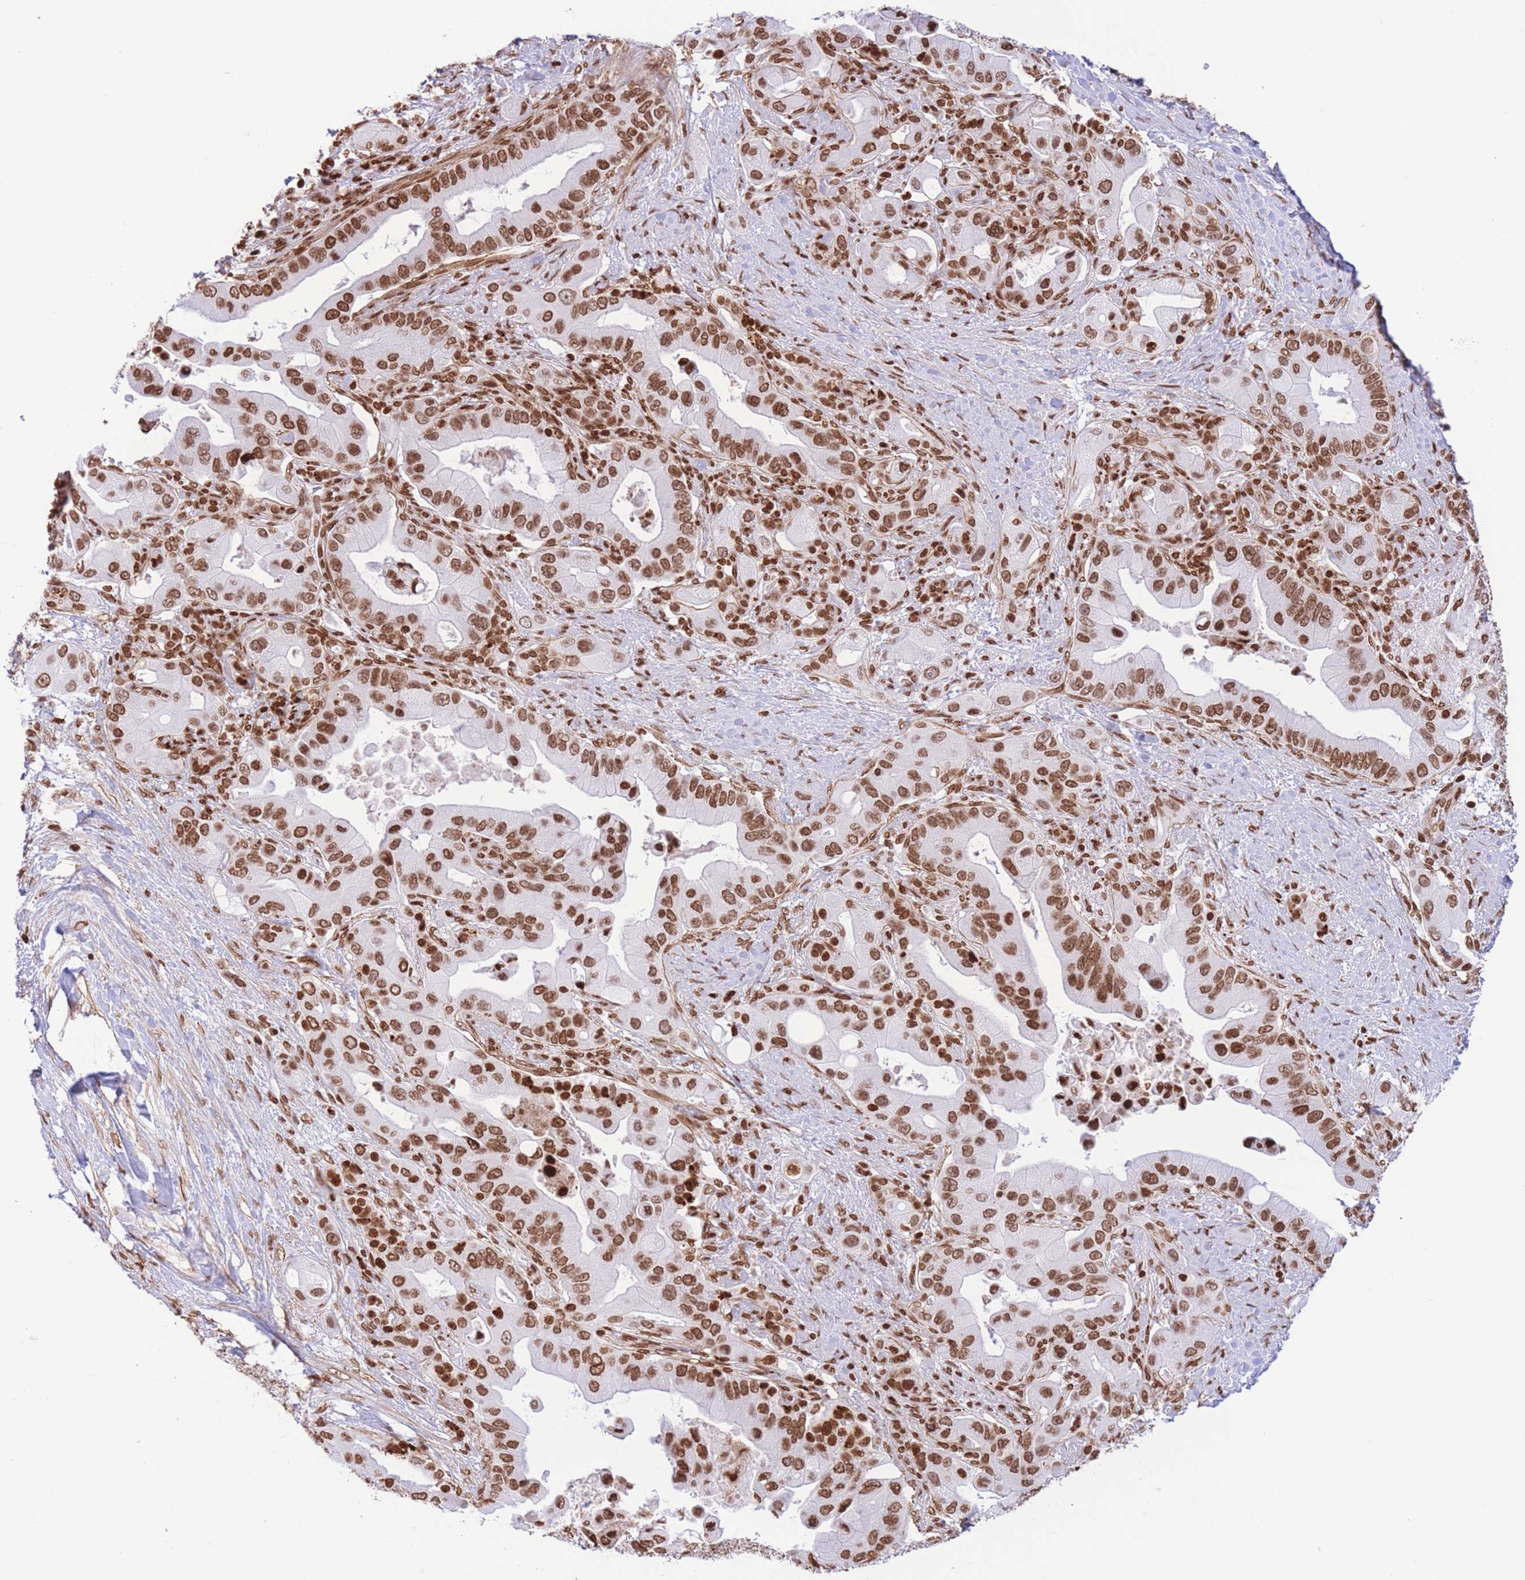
{"staining": {"intensity": "strong", "quantity": ">75%", "location": "nuclear"}, "tissue": "pancreatic cancer", "cell_type": "Tumor cells", "image_type": "cancer", "snomed": [{"axis": "morphology", "description": "Adenocarcinoma, NOS"}, {"axis": "topography", "description": "Pancreas"}], "caption": "DAB (3,3'-diaminobenzidine) immunohistochemical staining of pancreatic cancer reveals strong nuclear protein expression in approximately >75% of tumor cells.", "gene": "H2BC11", "patient": {"sex": "male", "age": 57}}